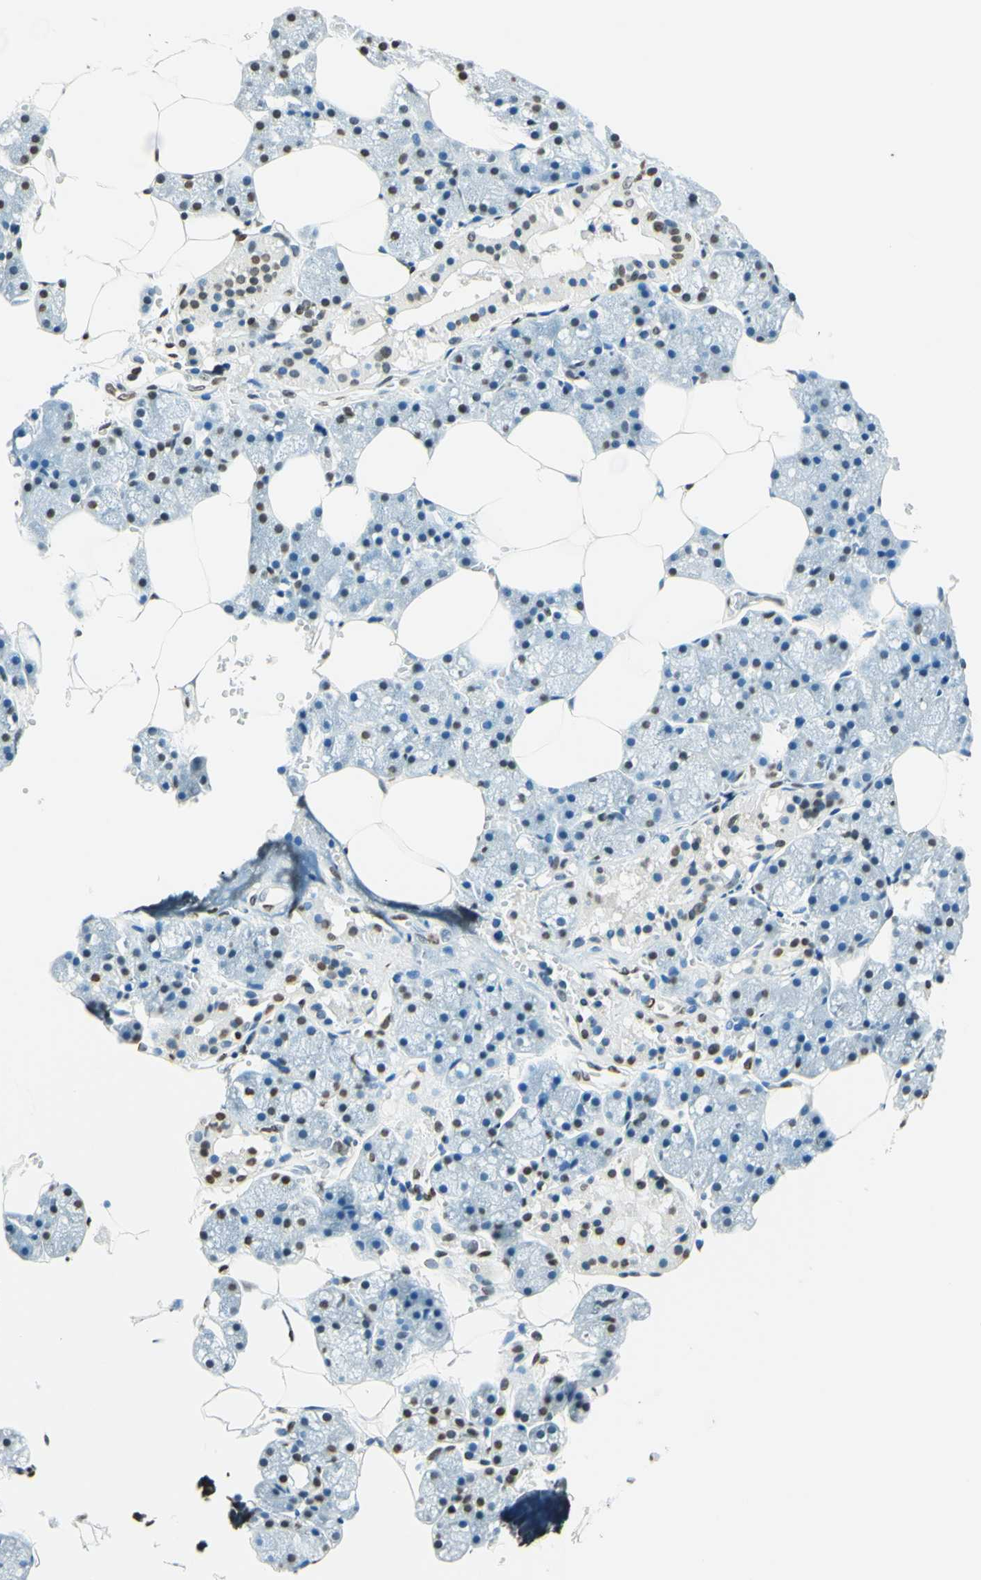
{"staining": {"intensity": "weak", "quantity": "25%-75%", "location": "nuclear"}, "tissue": "salivary gland", "cell_type": "Glandular cells", "image_type": "normal", "snomed": [{"axis": "morphology", "description": "Normal tissue, NOS"}, {"axis": "topography", "description": "Salivary gland"}], "caption": "Immunohistochemistry (DAB) staining of normal salivary gland displays weak nuclear protein staining in about 25%-75% of glandular cells.", "gene": "MSH2", "patient": {"sex": "male", "age": 62}}